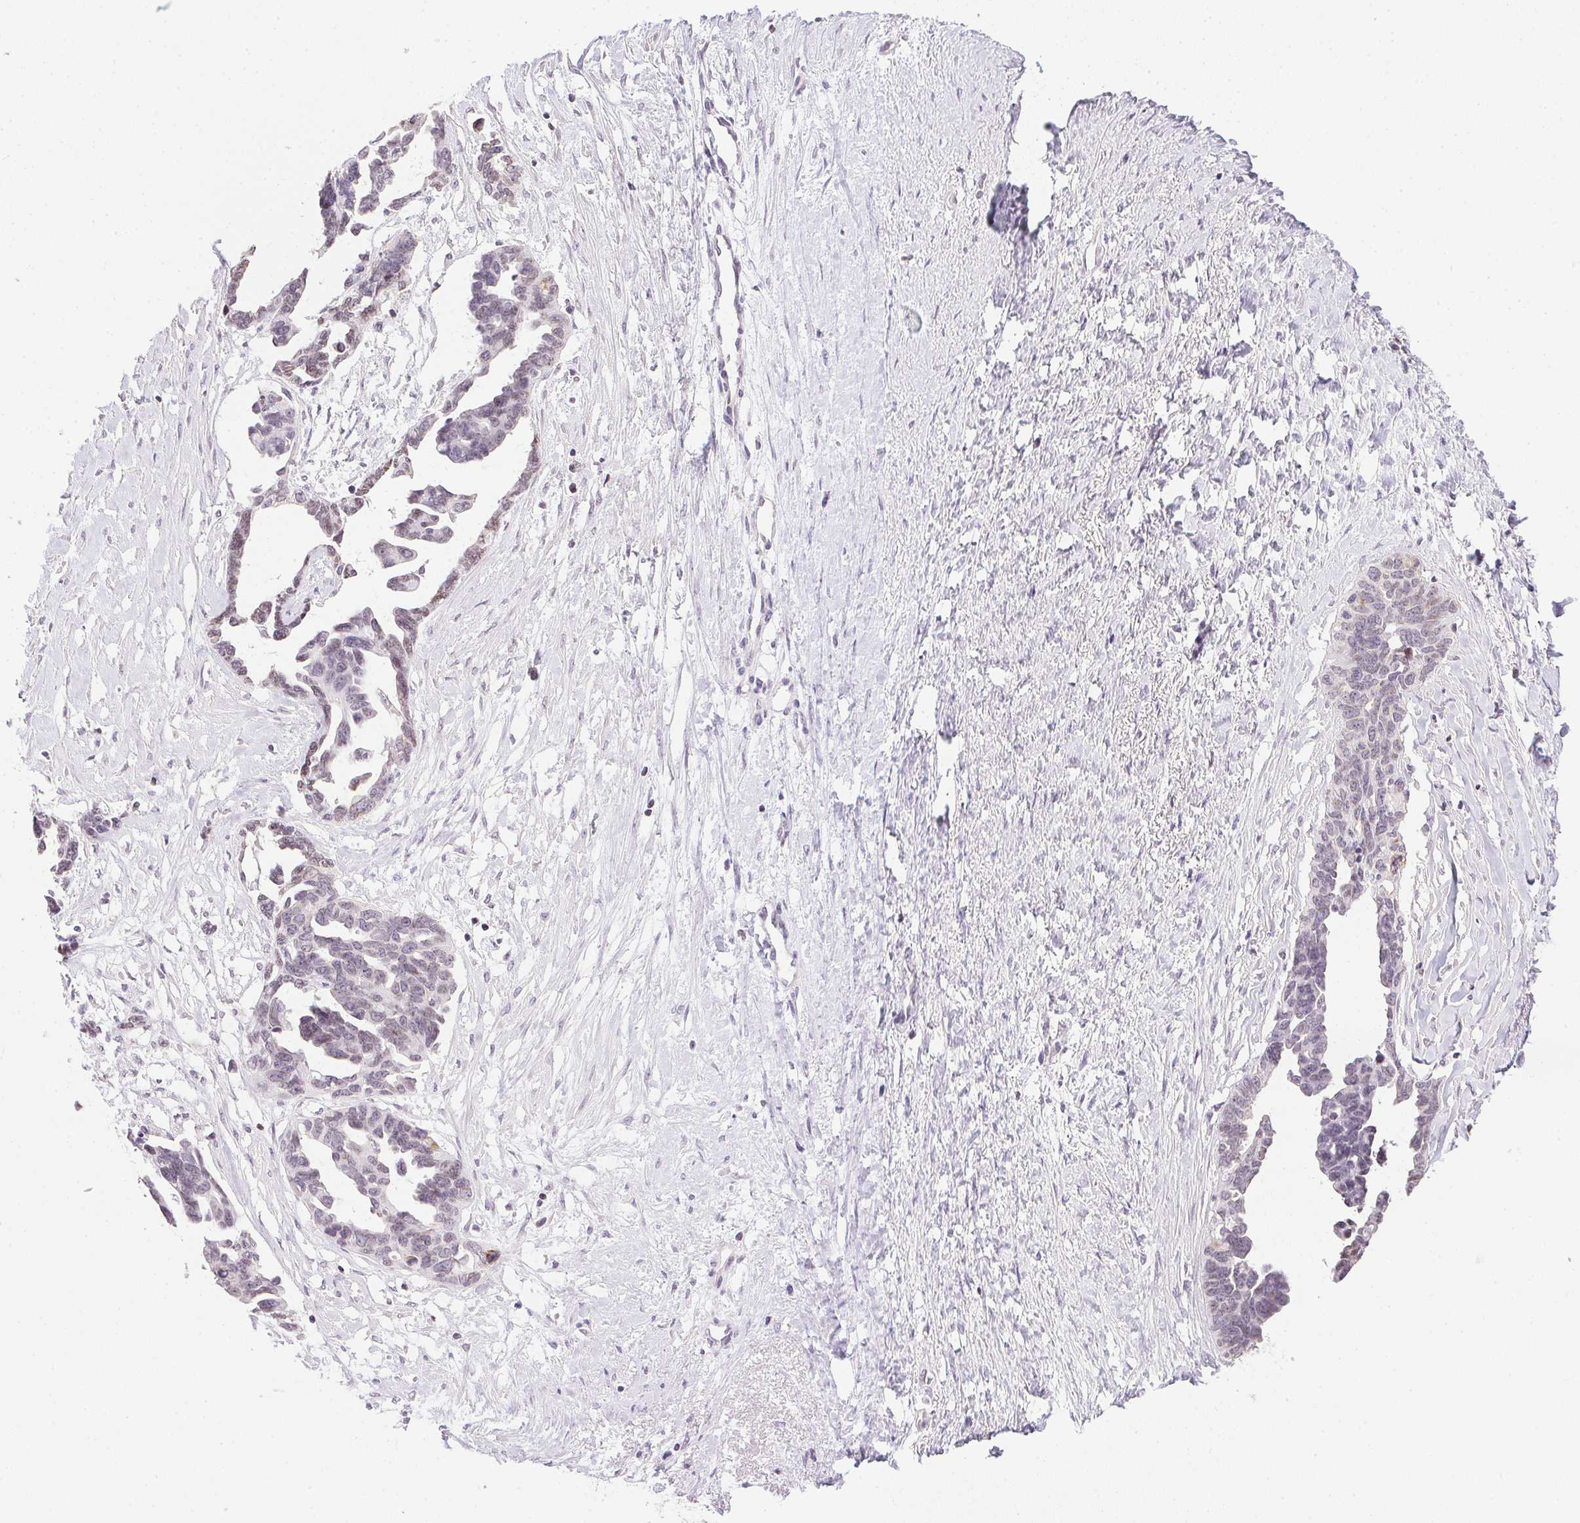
{"staining": {"intensity": "weak", "quantity": "<25%", "location": "nuclear"}, "tissue": "ovarian cancer", "cell_type": "Tumor cells", "image_type": "cancer", "snomed": [{"axis": "morphology", "description": "Cystadenocarcinoma, serous, NOS"}, {"axis": "topography", "description": "Ovary"}], "caption": "Ovarian cancer was stained to show a protein in brown. There is no significant staining in tumor cells.", "gene": "PRL", "patient": {"sex": "female", "age": 69}}